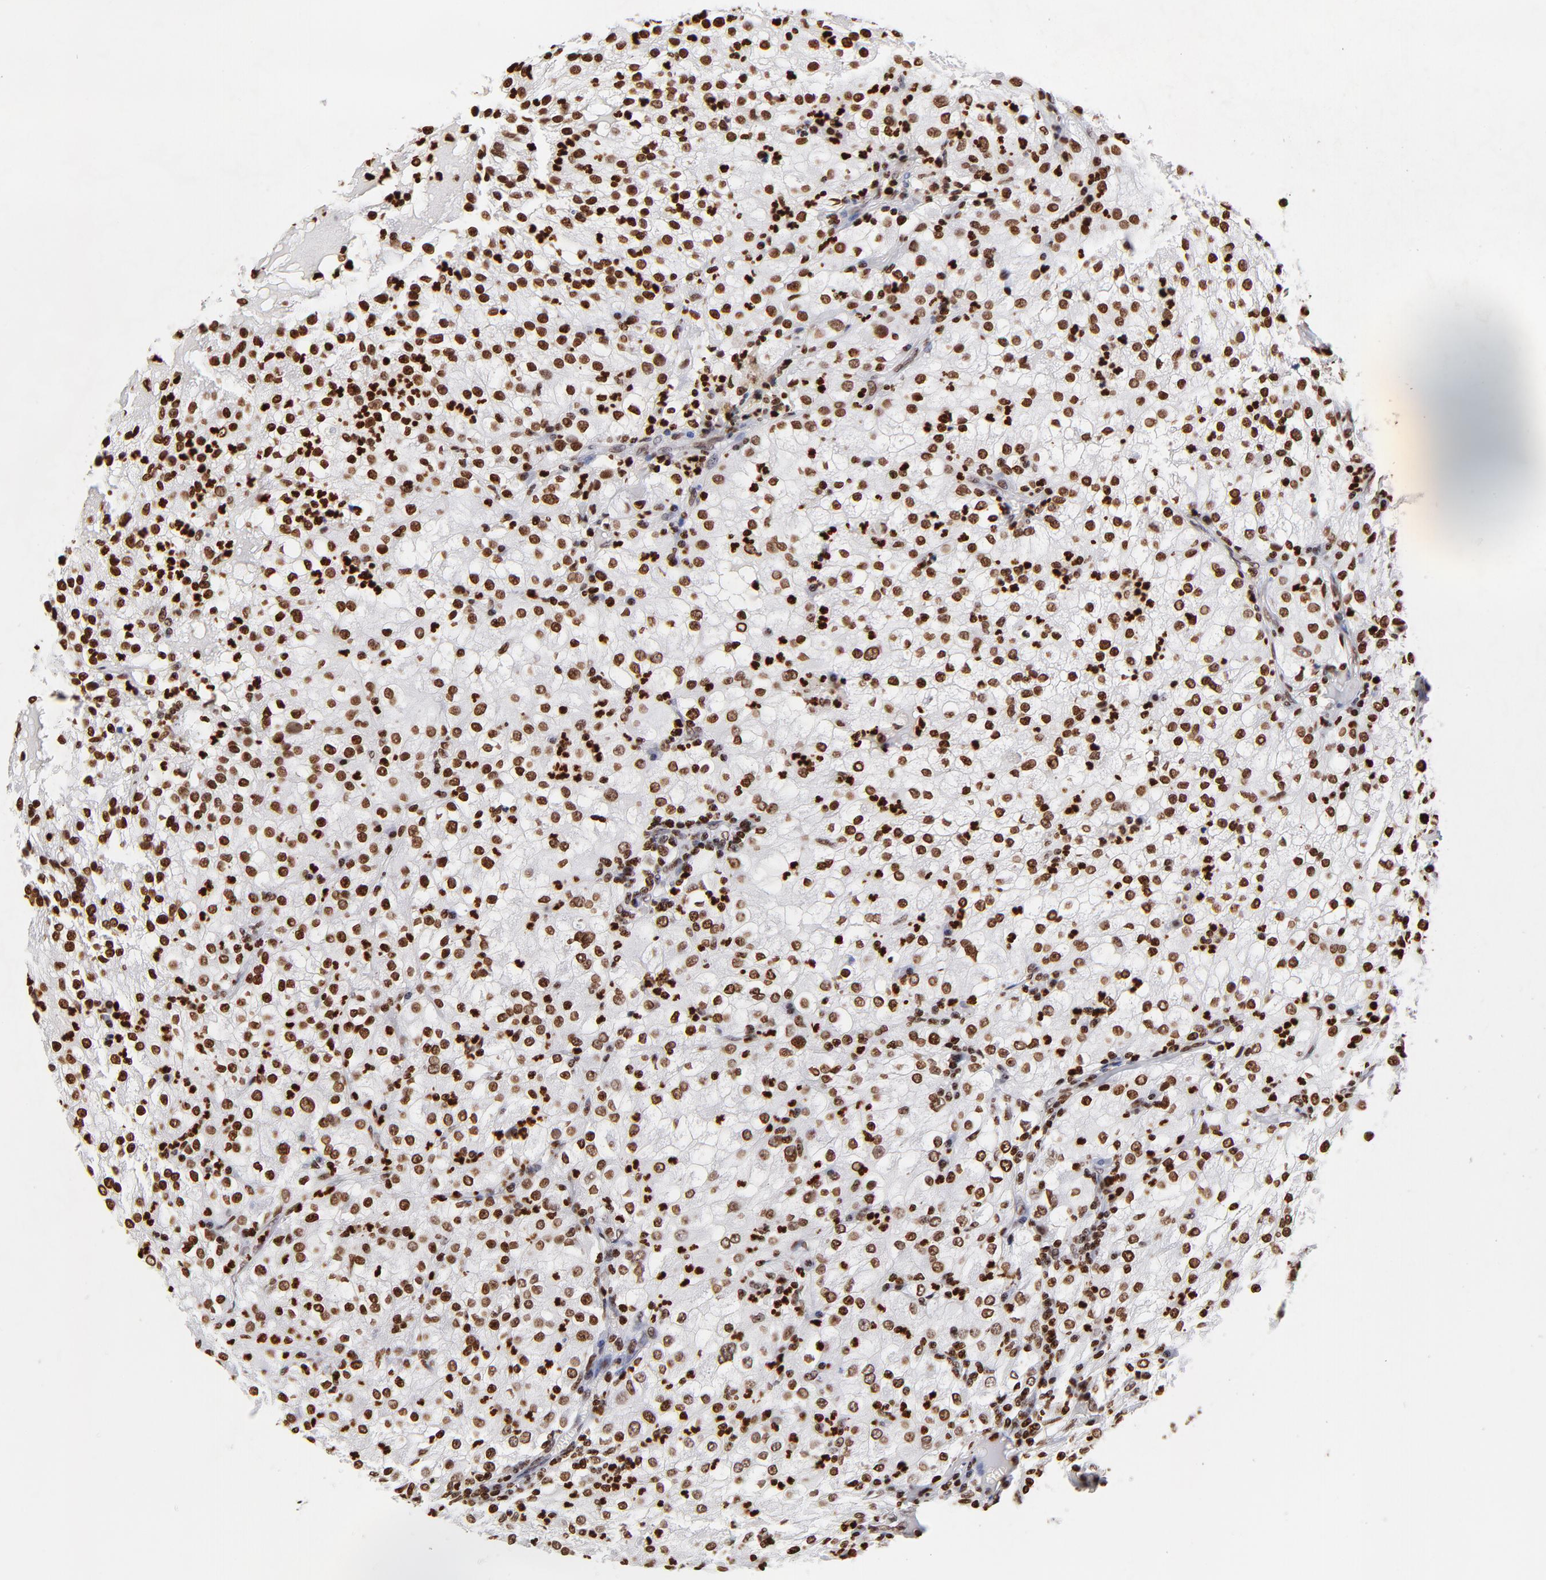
{"staining": {"intensity": "strong", "quantity": ">75%", "location": "nuclear"}, "tissue": "renal cancer", "cell_type": "Tumor cells", "image_type": "cancer", "snomed": [{"axis": "morphology", "description": "Adenocarcinoma, NOS"}, {"axis": "topography", "description": "Kidney"}], "caption": "A high-resolution photomicrograph shows immunohistochemistry staining of renal adenocarcinoma, which displays strong nuclear staining in about >75% of tumor cells. The staining was performed using DAB, with brown indicating positive protein expression. Nuclei are stained blue with hematoxylin.", "gene": "FBH1", "patient": {"sex": "male", "age": 59}}